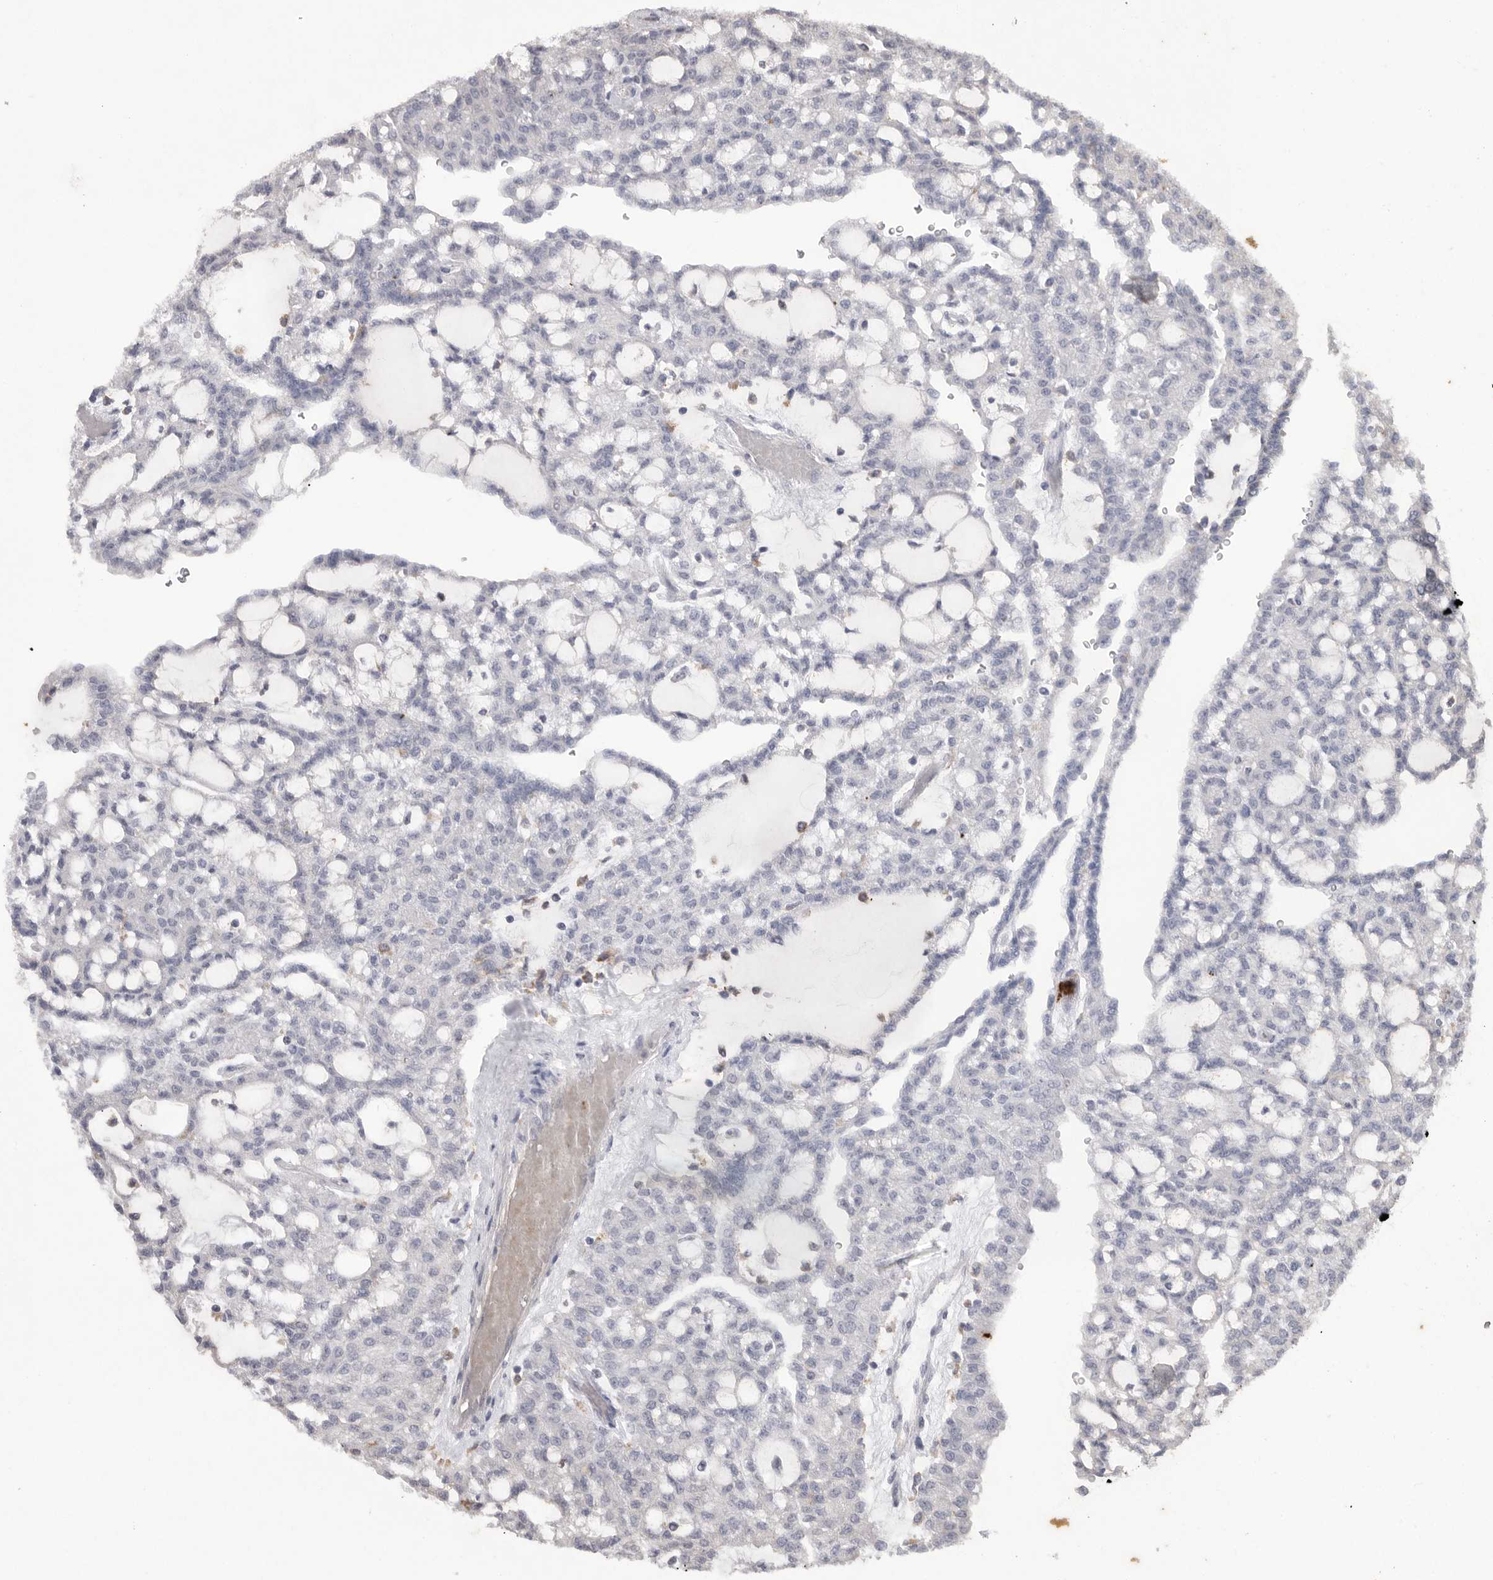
{"staining": {"intensity": "negative", "quantity": "none", "location": "none"}, "tissue": "renal cancer", "cell_type": "Tumor cells", "image_type": "cancer", "snomed": [{"axis": "morphology", "description": "Adenocarcinoma, NOS"}, {"axis": "topography", "description": "Kidney"}], "caption": "The histopathology image reveals no significant staining in tumor cells of renal adenocarcinoma. (DAB IHC with hematoxylin counter stain).", "gene": "SIGLEC10", "patient": {"sex": "male", "age": 63}}